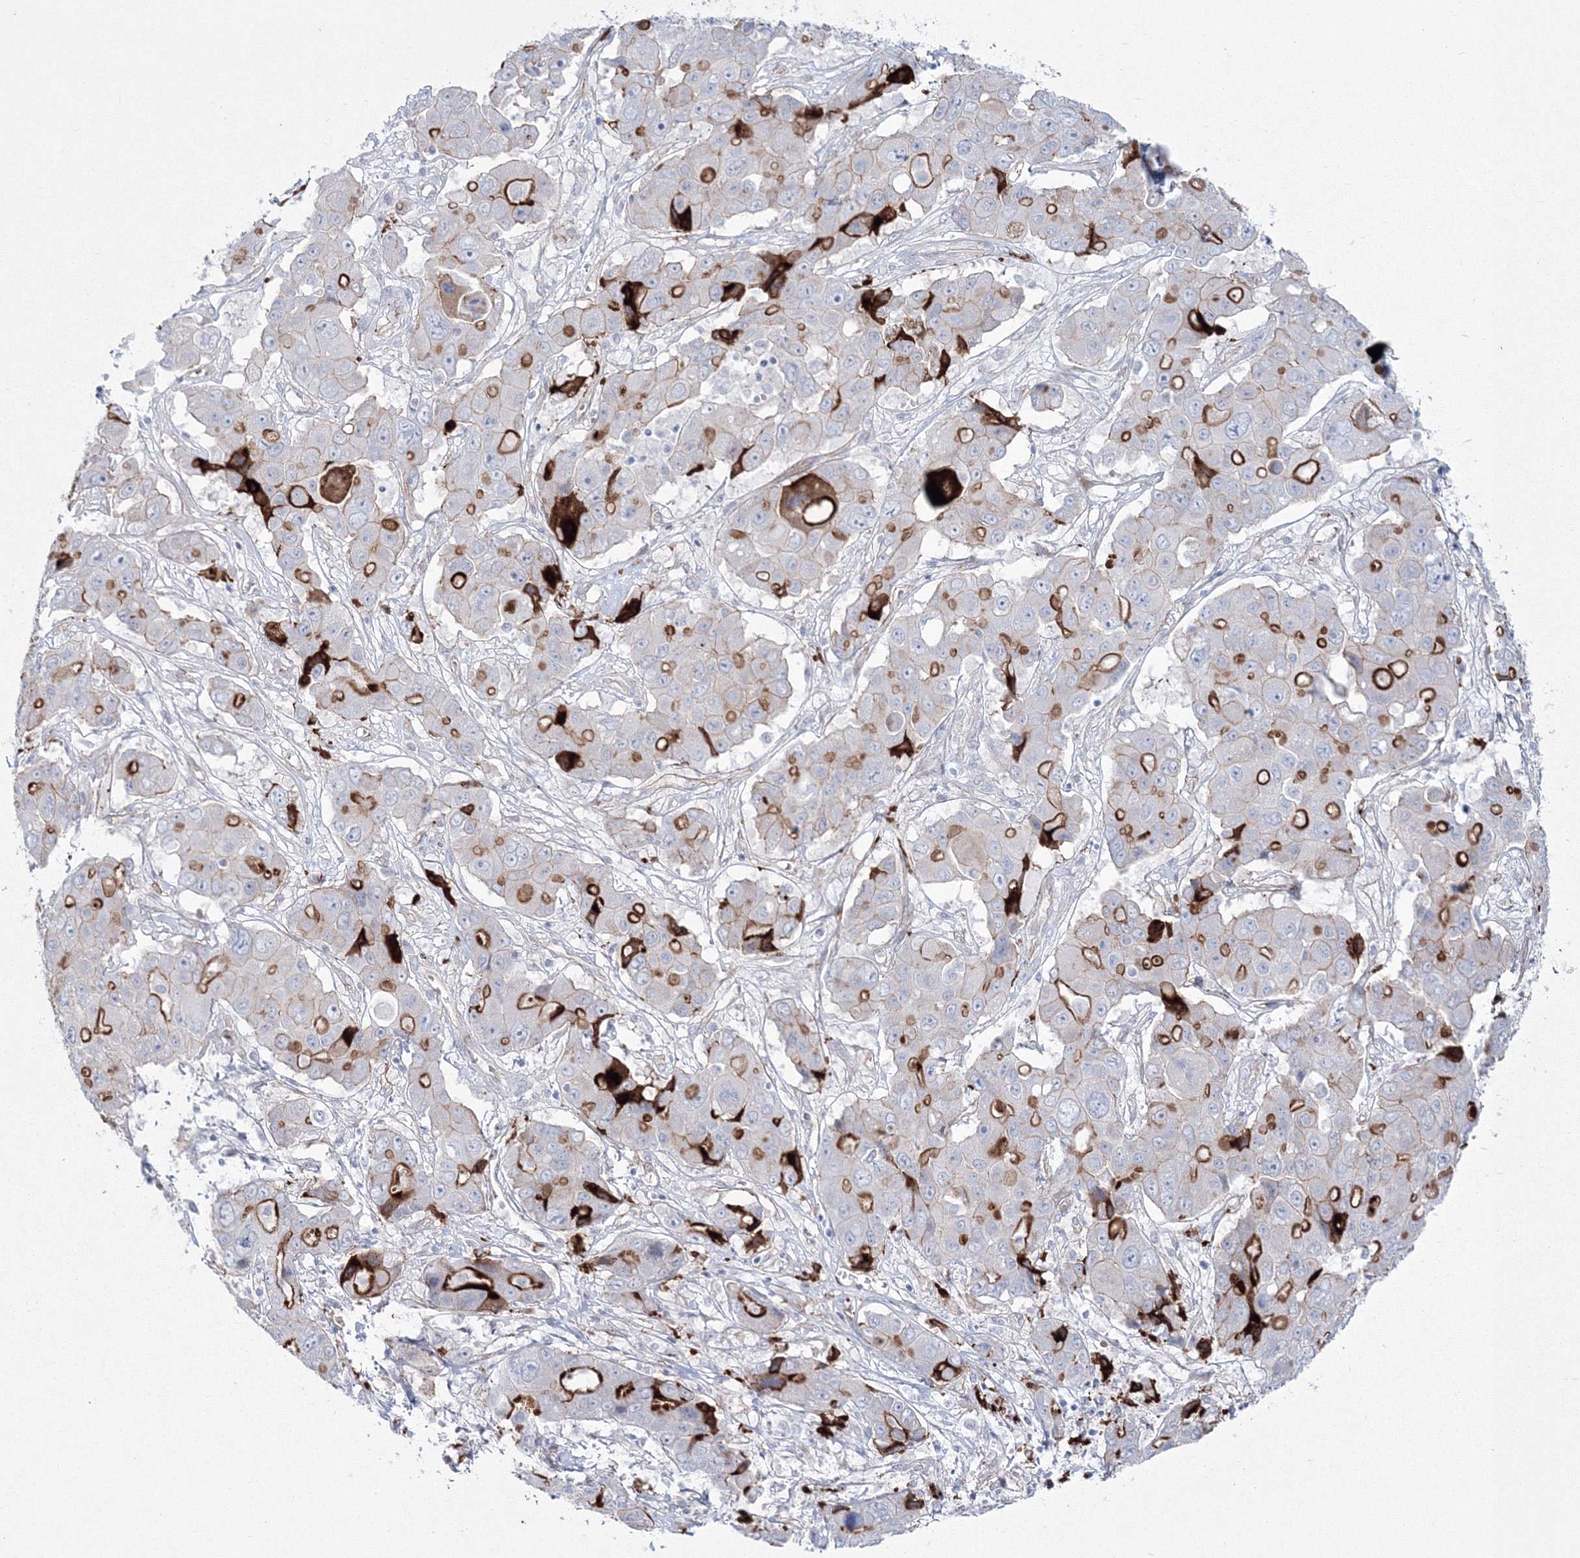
{"staining": {"intensity": "strong", "quantity": "<25%", "location": "cytoplasmic/membranous"}, "tissue": "liver cancer", "cell_type": "Tumor cells", "image_type": "cancer", "snomed": [{"axis": "morphology", "description": "Cholangiocarcinoma"}, {"axis": "topography", "description": "Liver"}], "caption": "Immunohistochemistry of human liver cancer demonstrates medium levels of strong cytoplasmic/membranous positivity in approximately <25% of tumor cells.", "gene": "HYAL2", "patient": {"sex": "male", "age": 67}}